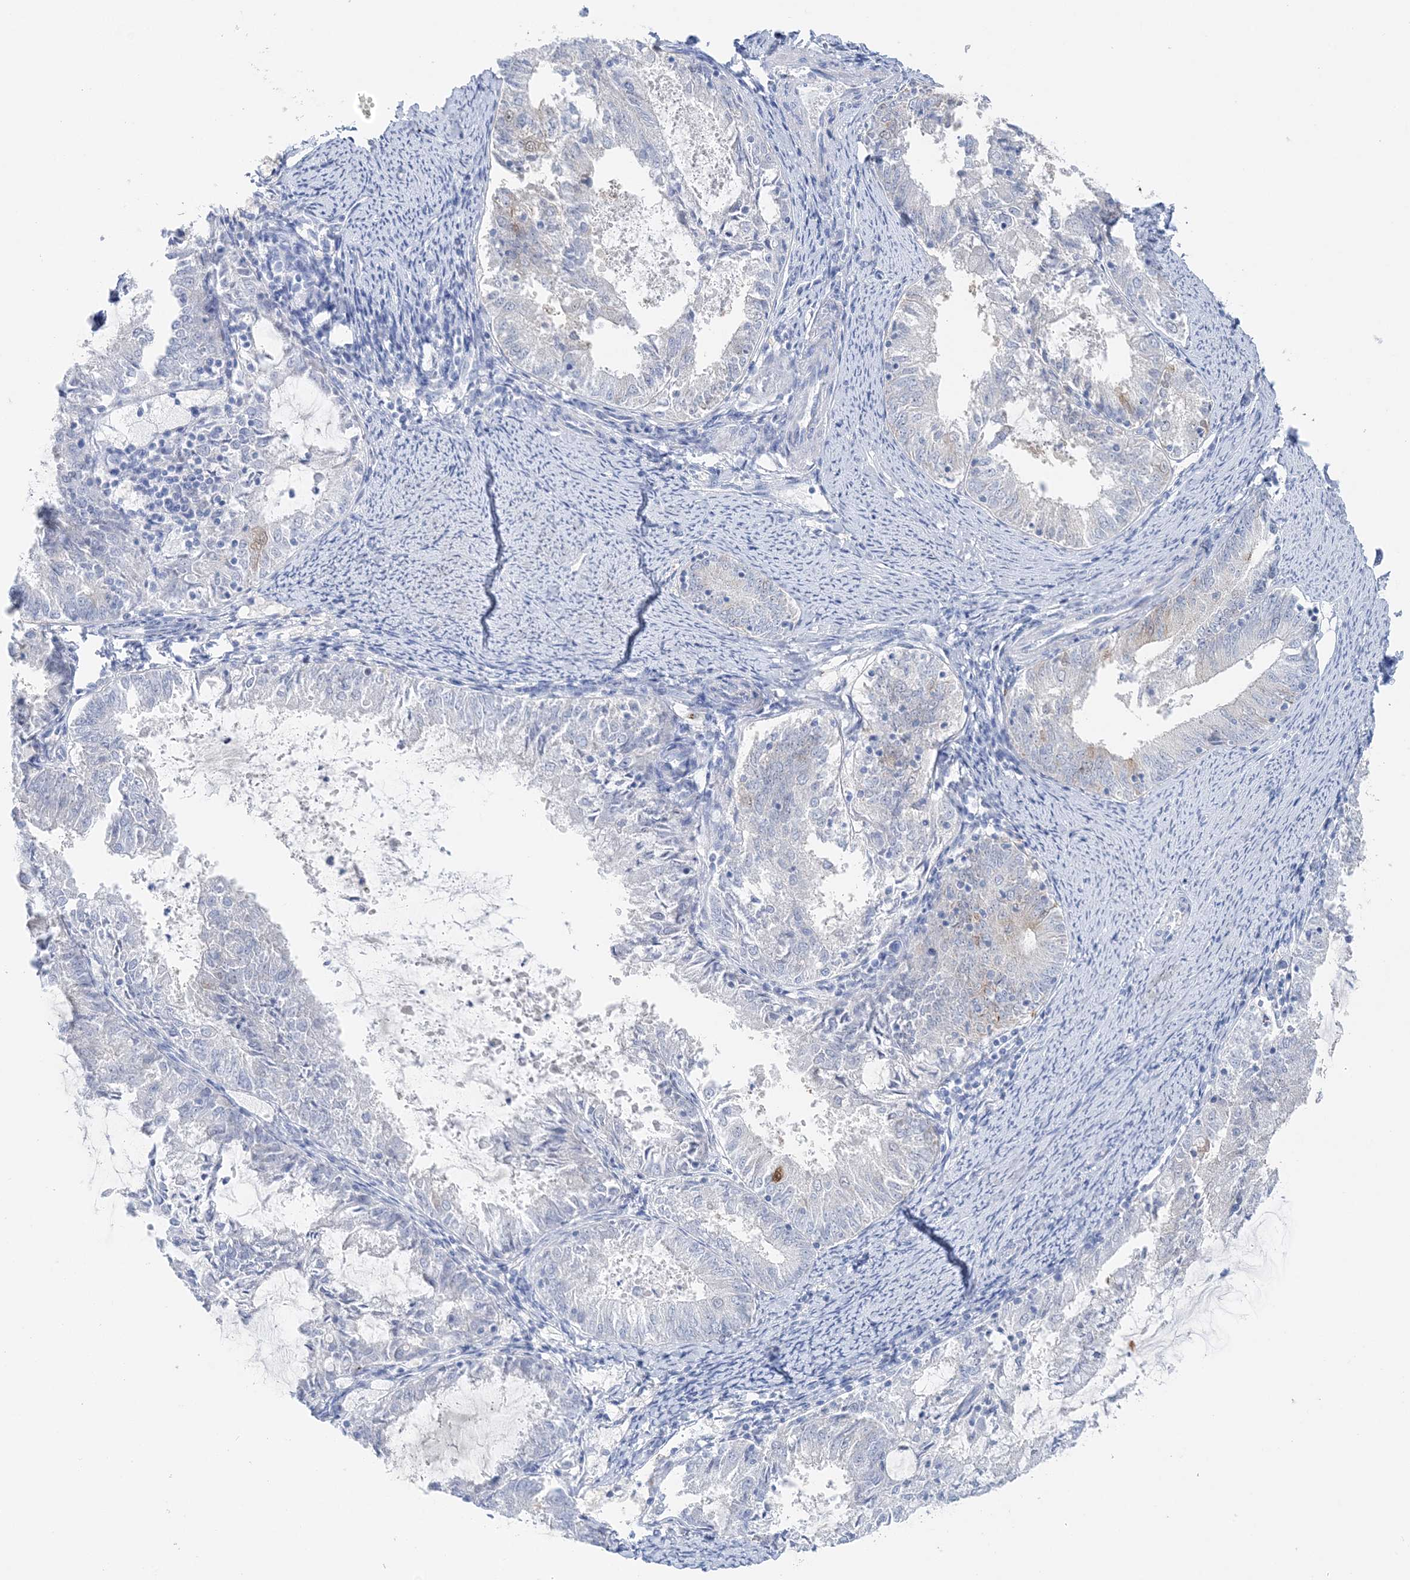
{"staining": {"intensity": "negative", "quantity": "none", "location": "none"}, "tissue": "endometrial cancer", "cell_type": "Tumor cells", "image_type": "cancer", "snomed": [{"axis": "morphology", "description": "Adenocarcinoma, NOS"}, {"axis": "topography", "description": "Endometrium"}], "caption": "Human endometrial adenocarcinoma stained for a protein using immunohistochemistry exhibits no staining in tumor cells.", "gene": "HMGCS1", "patient": {"sex": "female", "age": 57}}